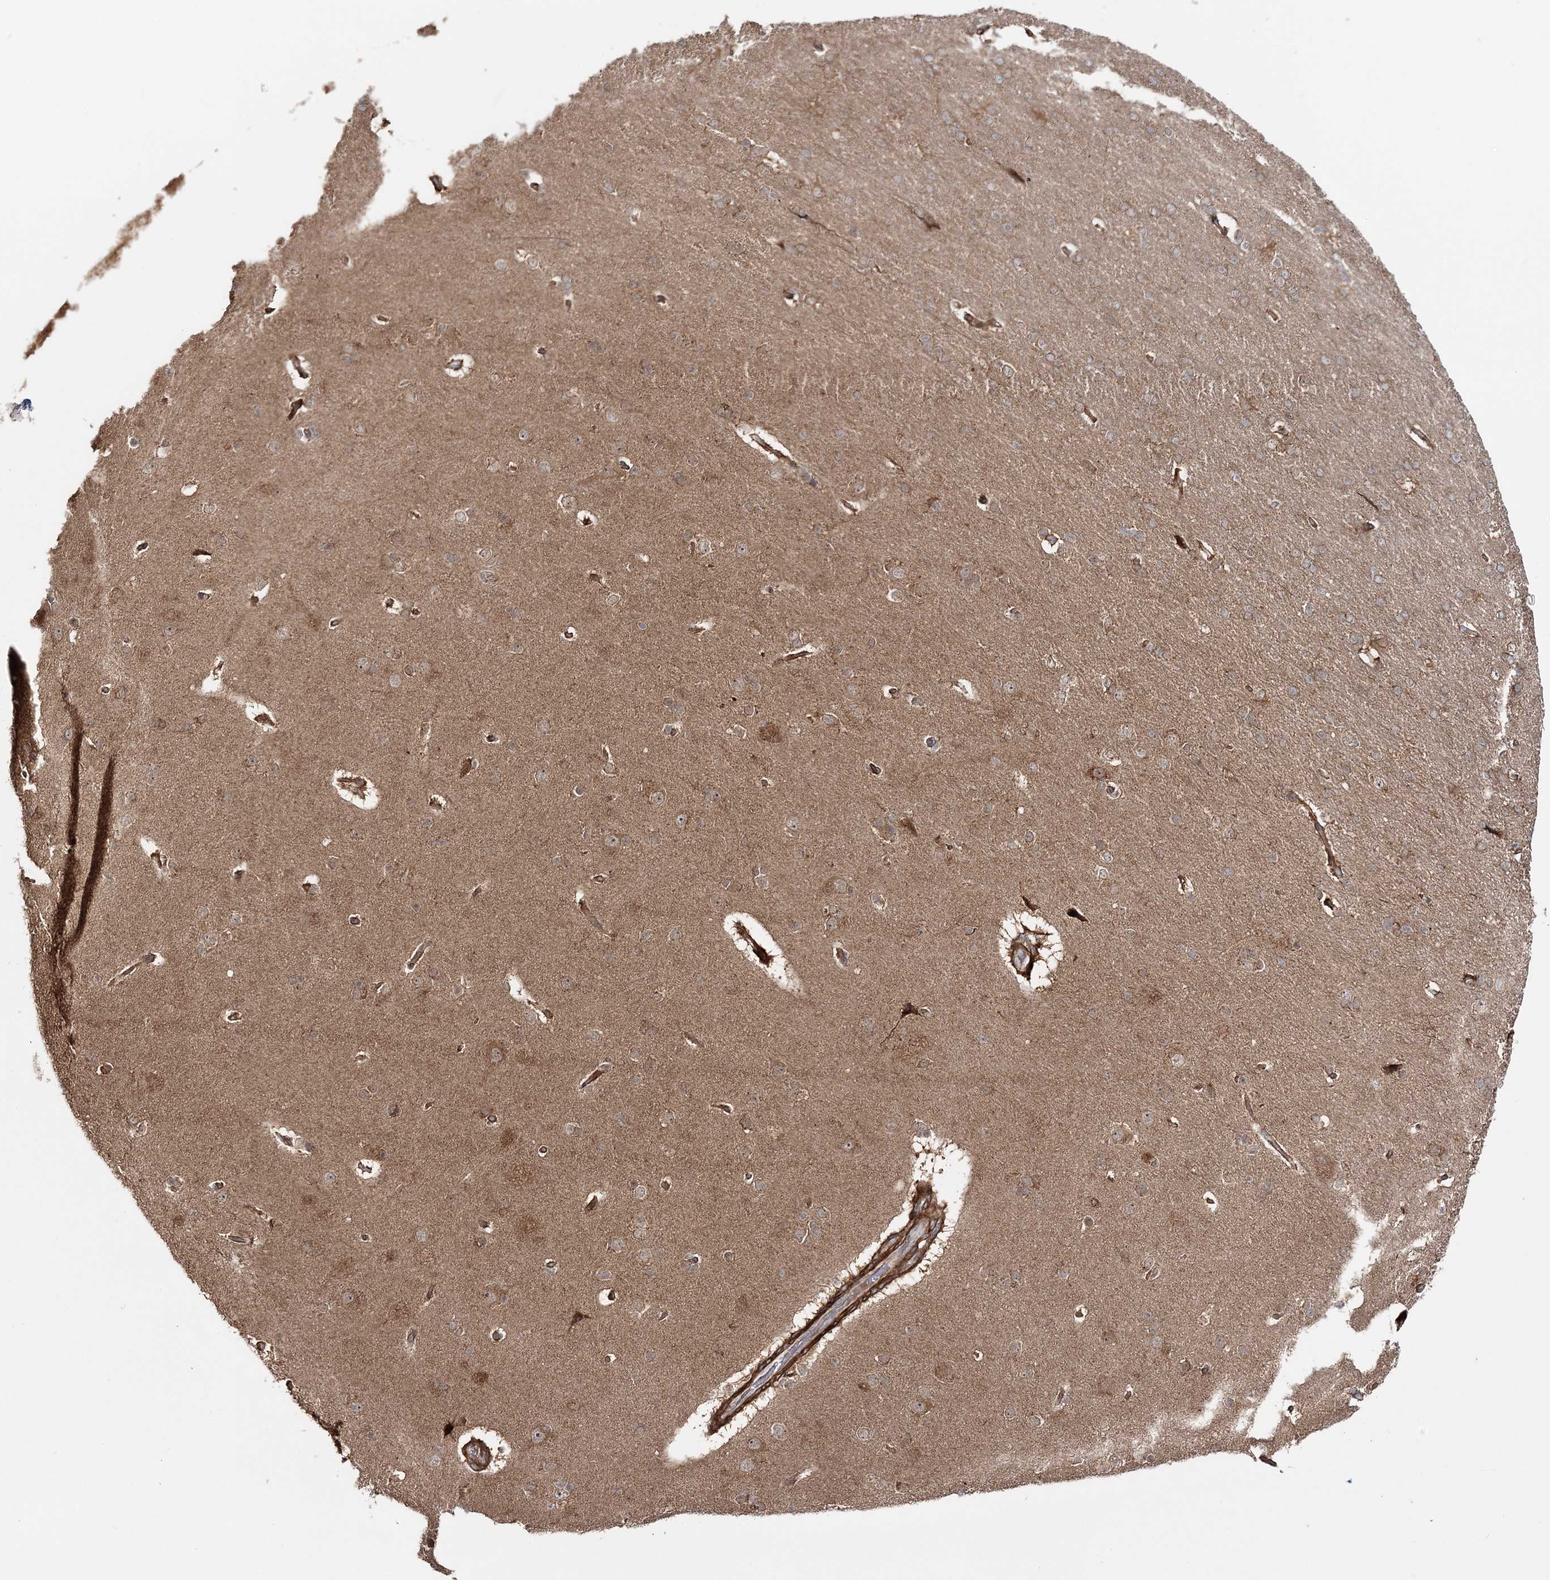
{"staining": {"intensity": "strong", "quantity": ">75%", "location": "cytoplasmic/membranous"}, "tissue": "cerebral cortex", "cell_type": "Endothelial cells", "image_type": "normal", "snomed": [{"axis": "morphology", "description": "Normal tissue, NOS"}, {"axis": "topography", "description": "Cerebral cortex"}], "caption": "Human cerebral cortex stained with a brown dye demonstrates strong cytoplasmic/membranous positive expression in approximately >75% of endothelial cells.", "gene": "MOCS2", "patient": {"sex": "male", "age": 62}}